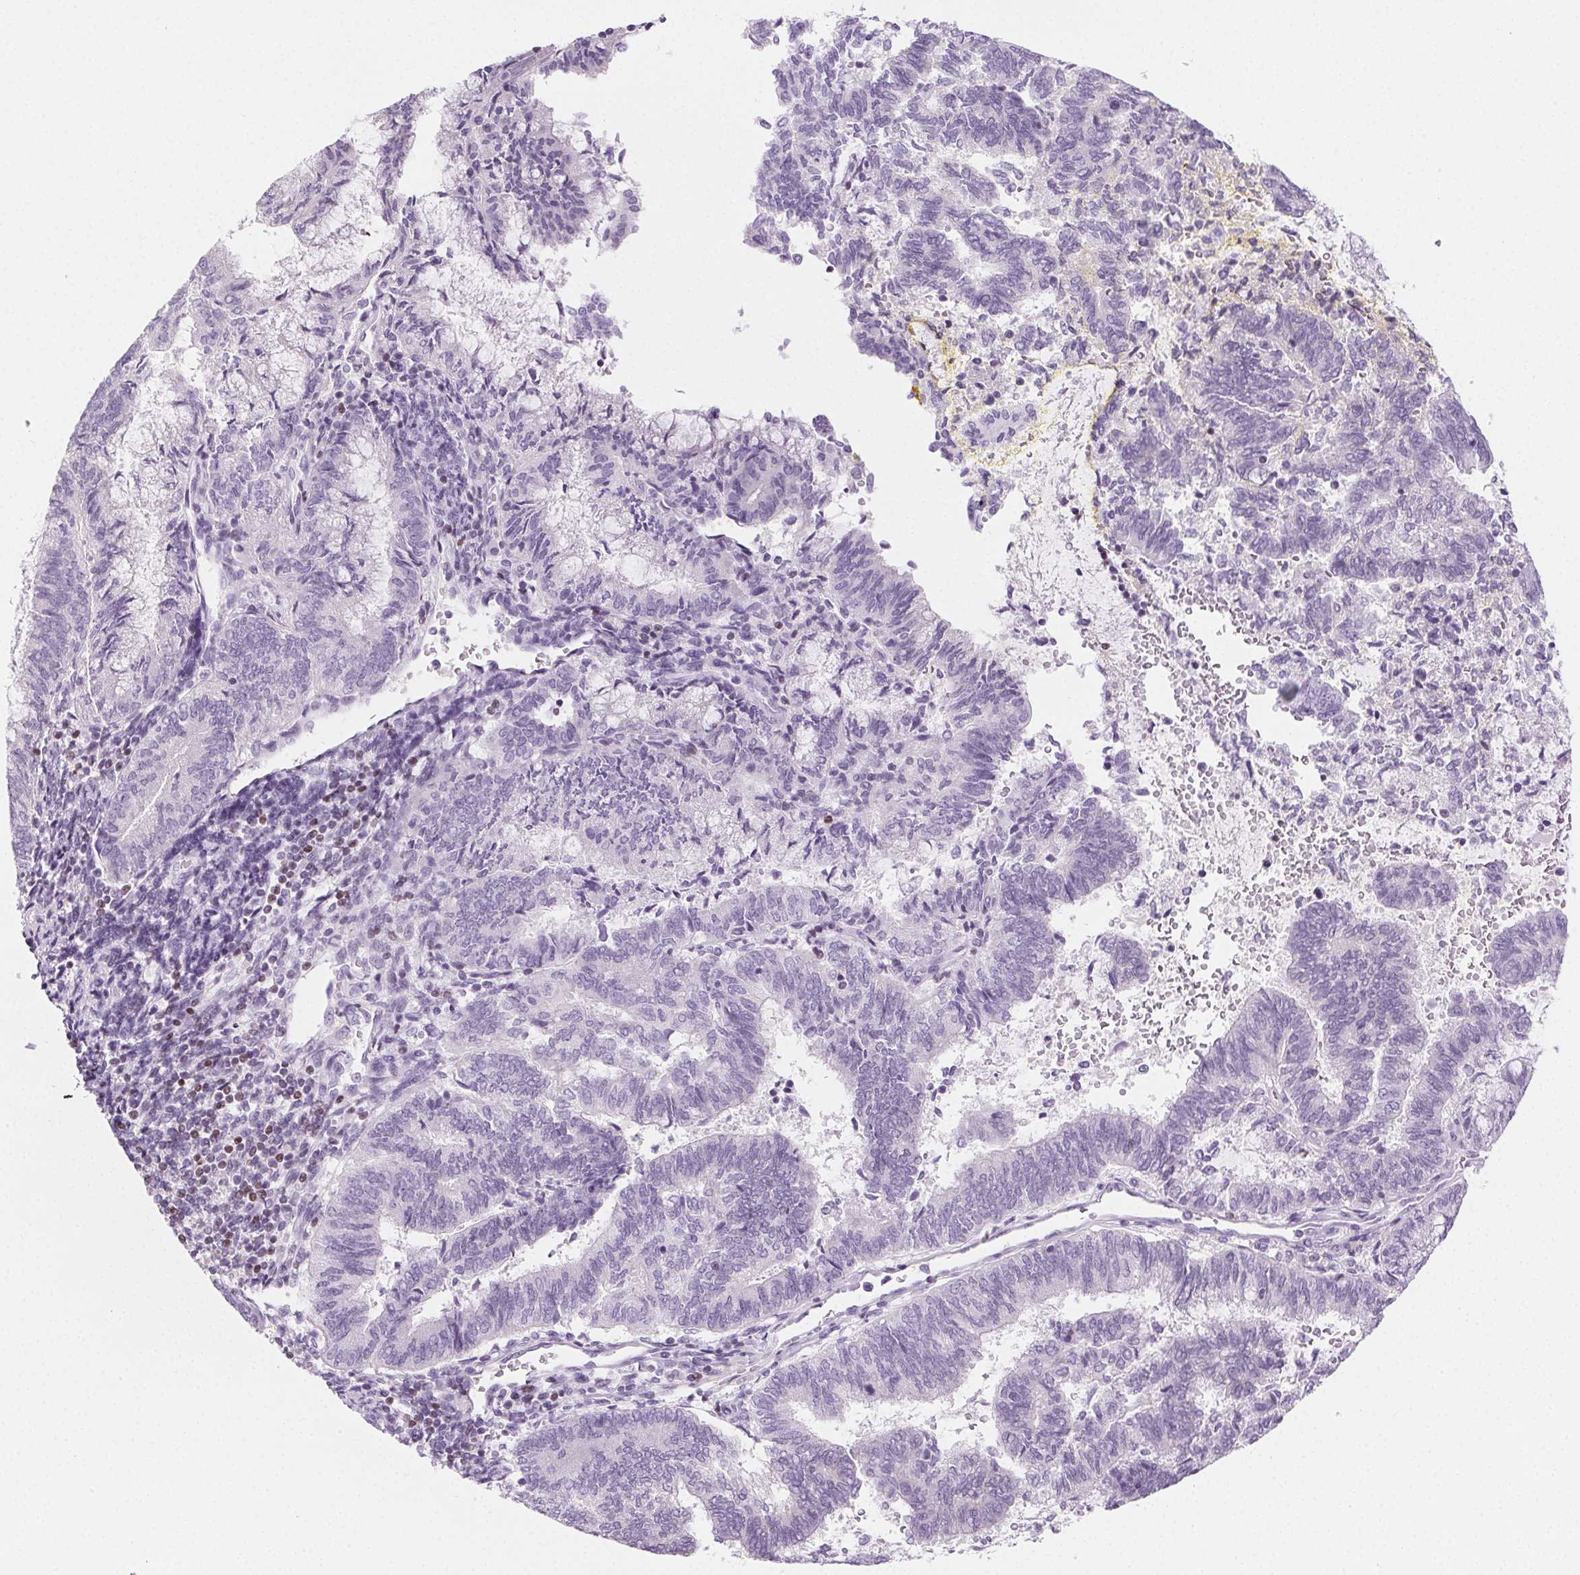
{"staining": {"intensity": "negative", "quantity": "none", "location": "none"}, "tissue": "endometrial cancer", "cell_type": "Tumor cells", "image_type": "cancer", "snomed": [{"axis": "morphology", "description": "Adenocarcinoma, NOS"}, {"axis": "topography", "description": "Endometrium"}], "caption": "This is an IHC micrograph of human endometrial cancer. There is no positivity in tumor cells.", "gene": "BEND2", "patient": {"sex": "female", "age": 65}}